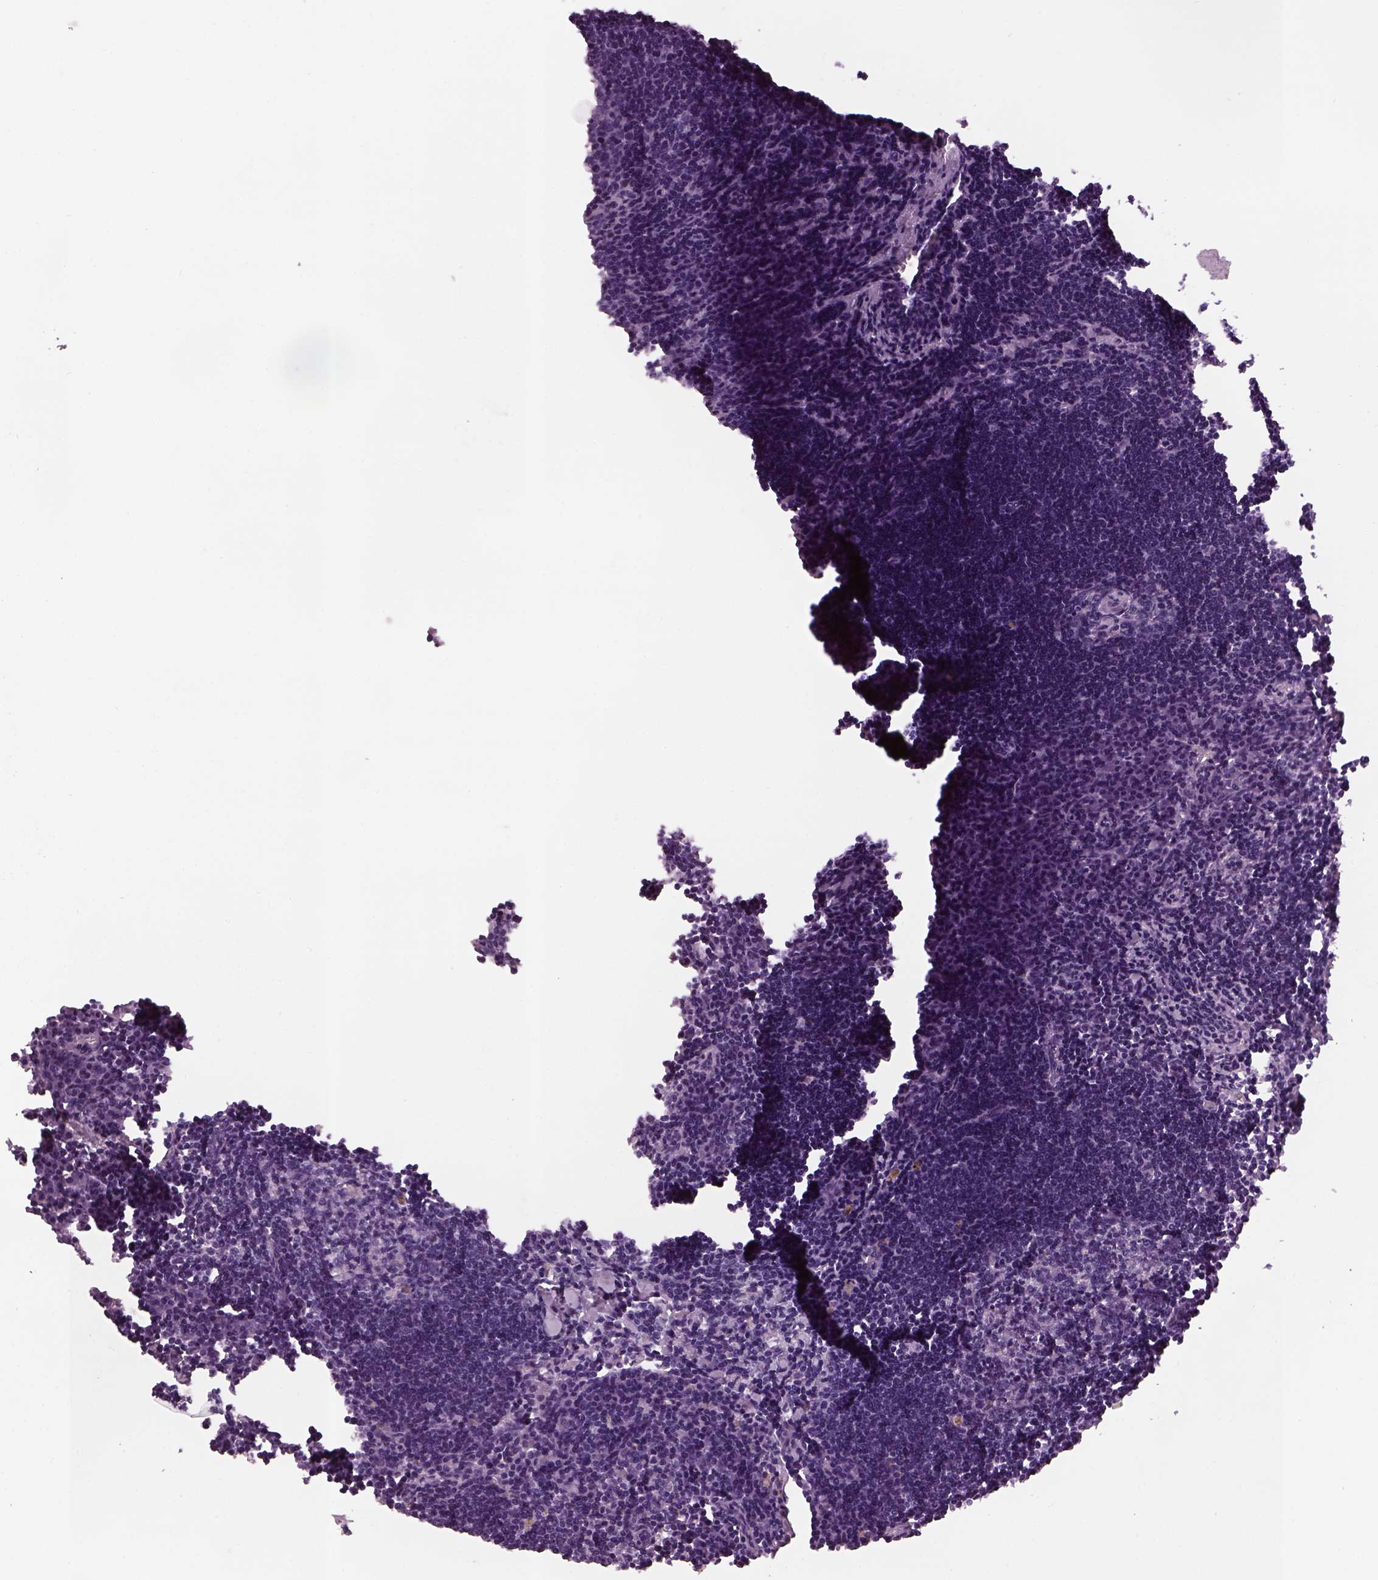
{"staining": {"intensity": "negative", "quantity": "none", "location": "none"}, "tissue": "lymph node", "cell_type": "Germinal center cells", "image_type": "normal", "snomed": [{"axis": "morphology", "description": "Normal tissue, NOS"}, {"axis": "topography", "description": "Lymph node"}], "caption": "High magnification brightfield microscopy of benign lymph node stained with DAB (brown) and counterstained with hematoxylin (blue): germinal center cells show no significant expression. (DAB immunohistochemistry with hematoxylin counter stain).", "gene": "SLC6A17", "patient": {"sex": "male", "age": 55}}